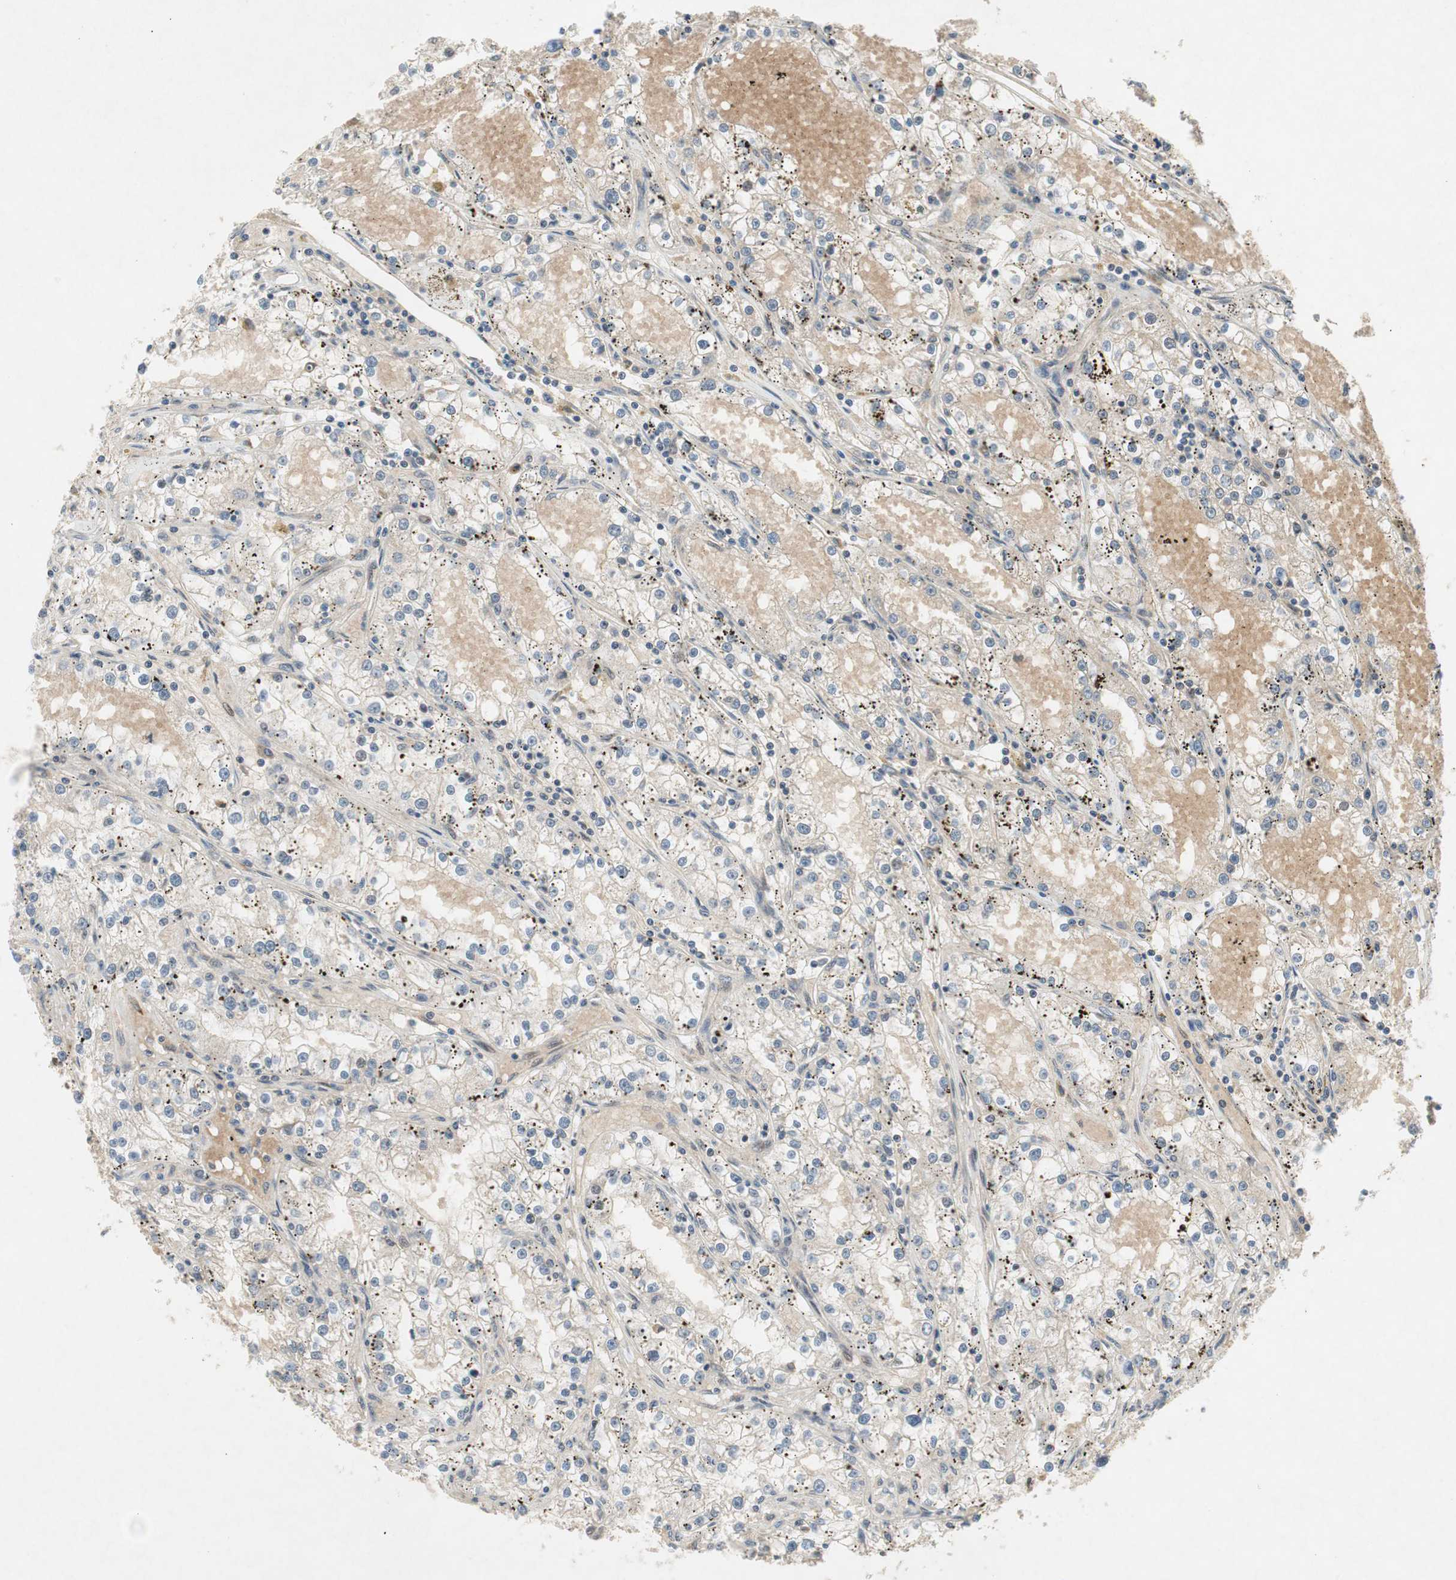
{"staining": {"intensity": "negative", "quantity": "none", "location": "none"}, "tissue": "renal cancer", "cell_type": "Tumor cells", "image_type": "cancer", "snomed": [{"axis": "morphology", "description": "Adenocarcinoma, NOS"}, {"axis": "topography", "description": "Kidney"}], "caption": "Human renal cancer stained for a protein using IHC exhibits no staining in tumor cells.", "gene": "TCF12", "patient": {"sex": "male", "age": 56}}